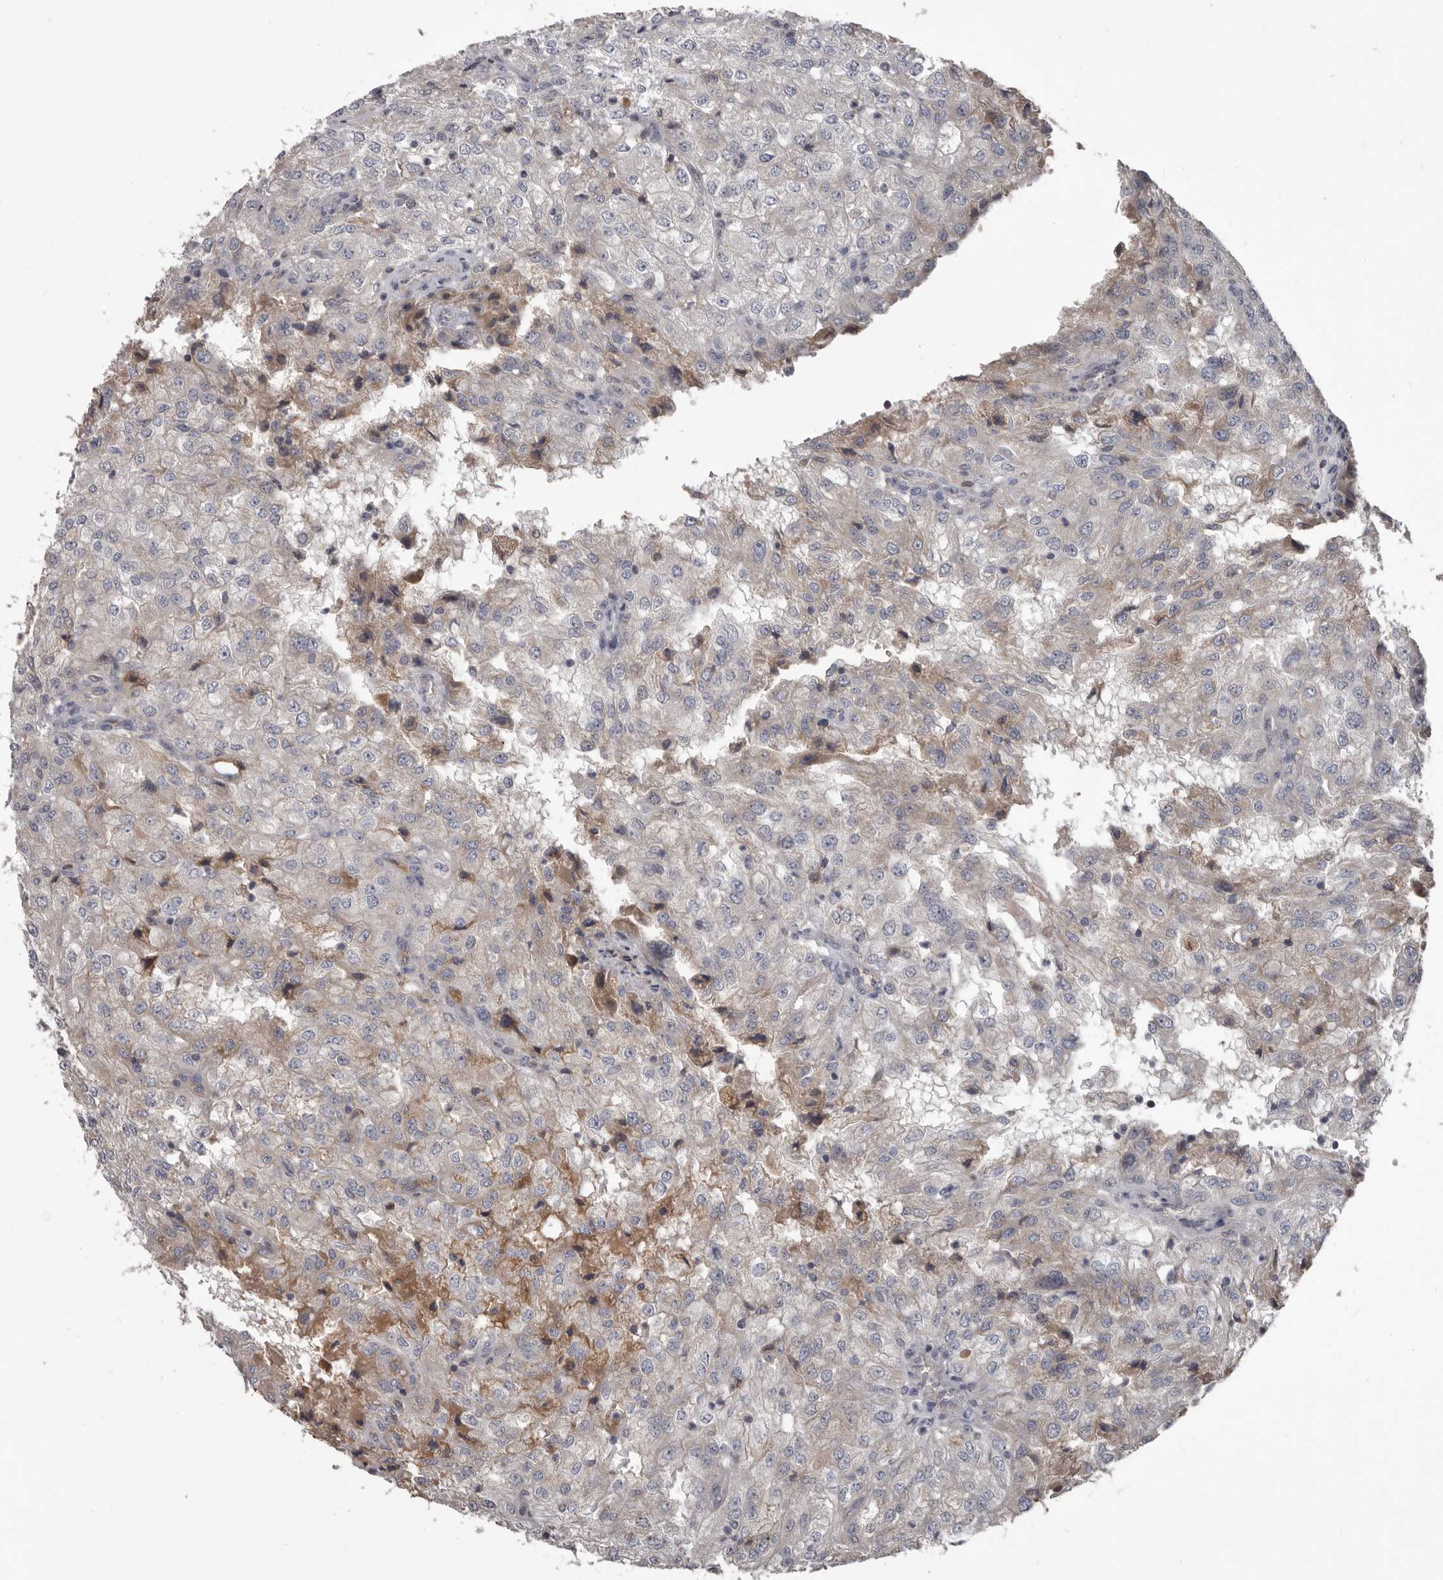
{"staining": {"intensity": "weak", "quantity": "<25%", "location": "cytoplasmic/membranous"}, "tissue": "renal cancer", "cell_type": "Tumor cells", "image_type": "cancer", "snomed": [{"axis": "morphology", "description": "Adenocarcinoma, NOS"}, {"axis": "topography", "description": "Kidney"}], "caption": "IHC of adenocarcinoma (renal) demonstrates no expression in tumor cells. The staining was performed using DAB to visualize the protein expression in brown, while the nuclei were stained in blue with hematoxylin (Magnification: 20x).", "gene": "ALDH5A1", "patient": {"sex": "female", "age": 54}}